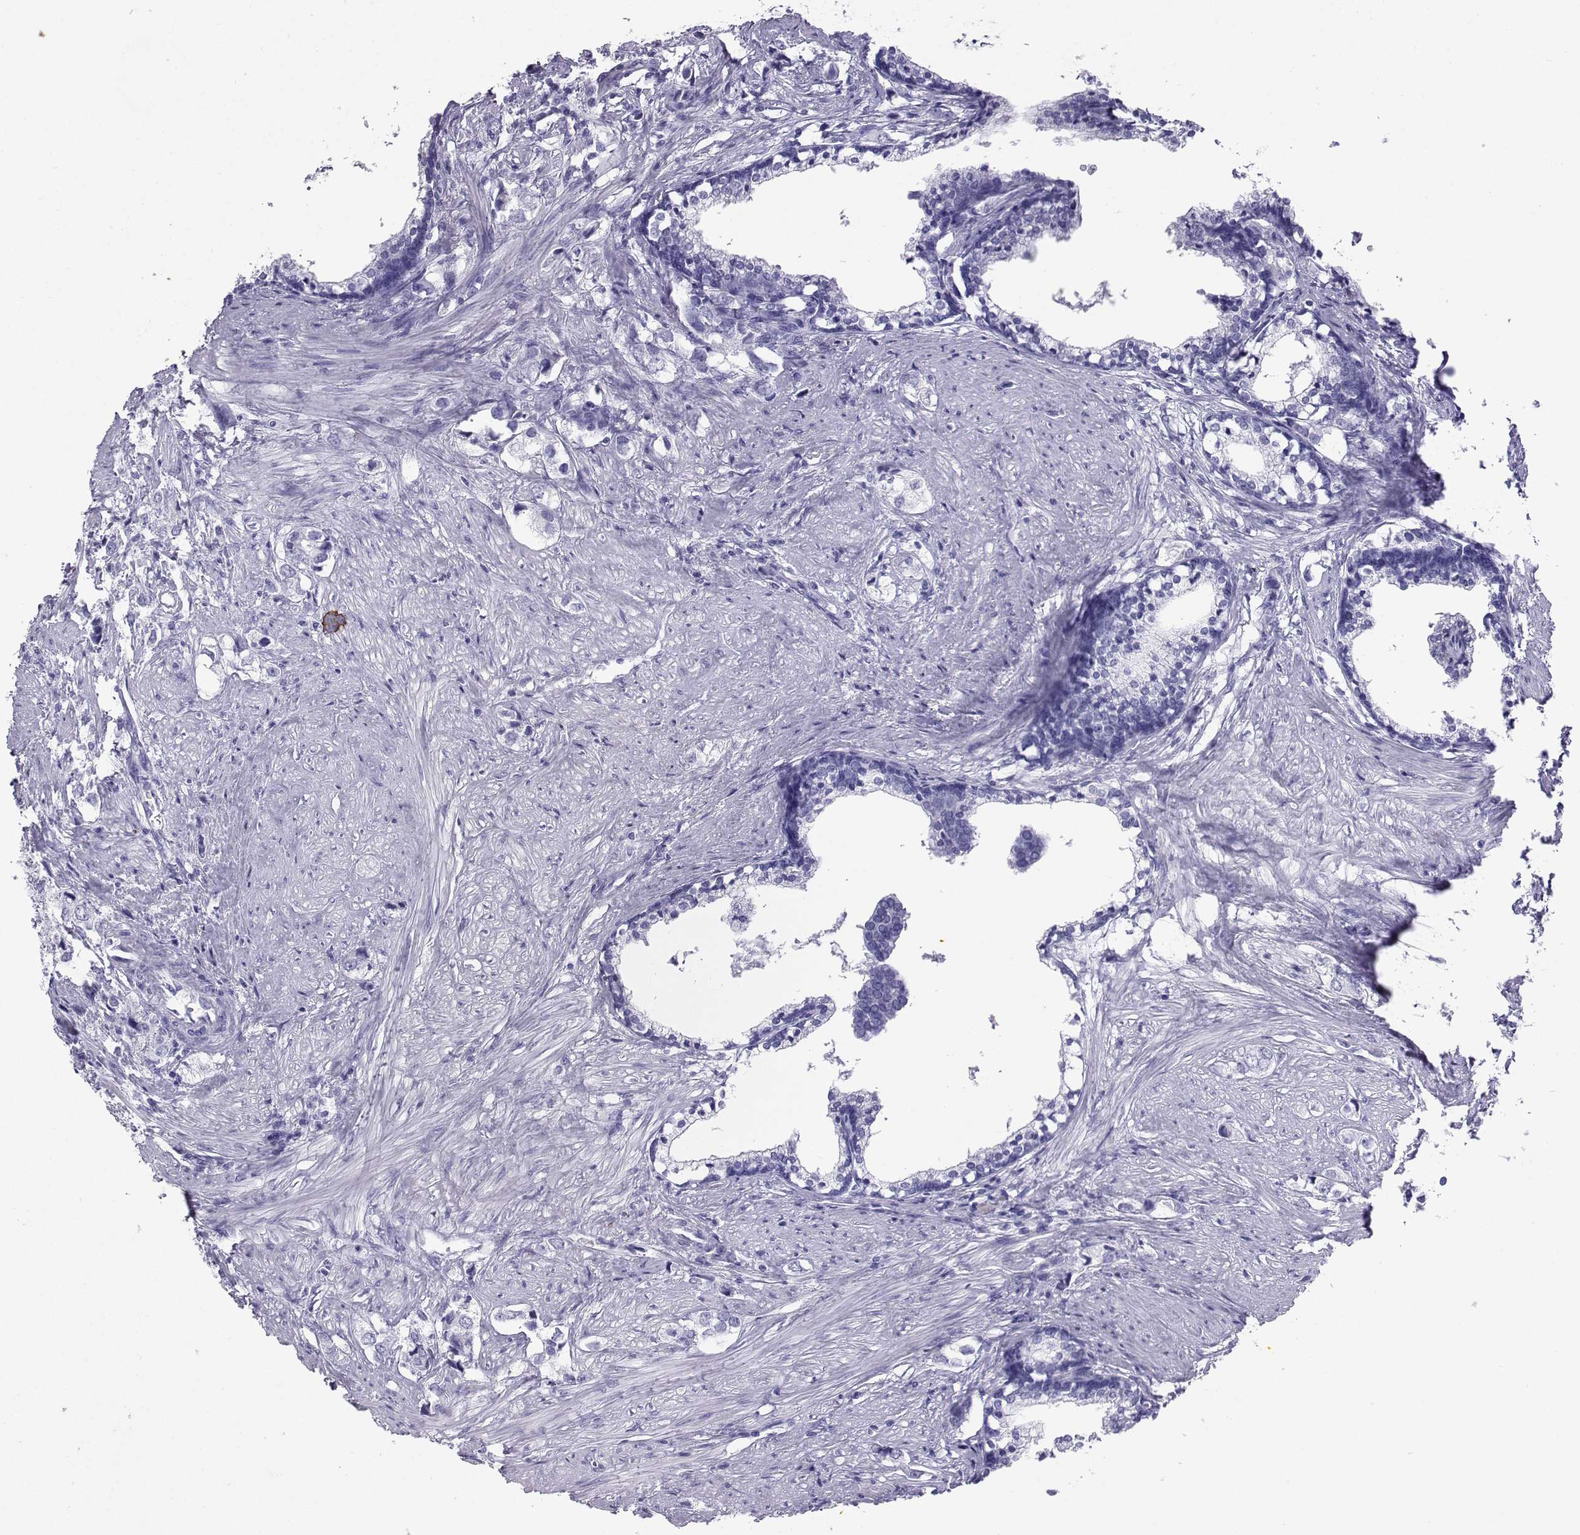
{"staining": {"intensity": "negative", "quantity": "none", "location": "none"}, "tissue": "prostate cancer", "cell_type": "Tumor cells", "image_type": "cancer", "snomed": [{"axis": "morphology", "description": "Adenocarcinoma, NOS"}, {"axis": "topography", "description": "Prostate and seminal vesicle, NOS"}], "caption": "IHC micrograph of human prostate cancer stained for a protein (brown), which reveals no staining in tumor cells.", "gene": "LORICRIN", "patient": {"sex": "male", "age": 63}}